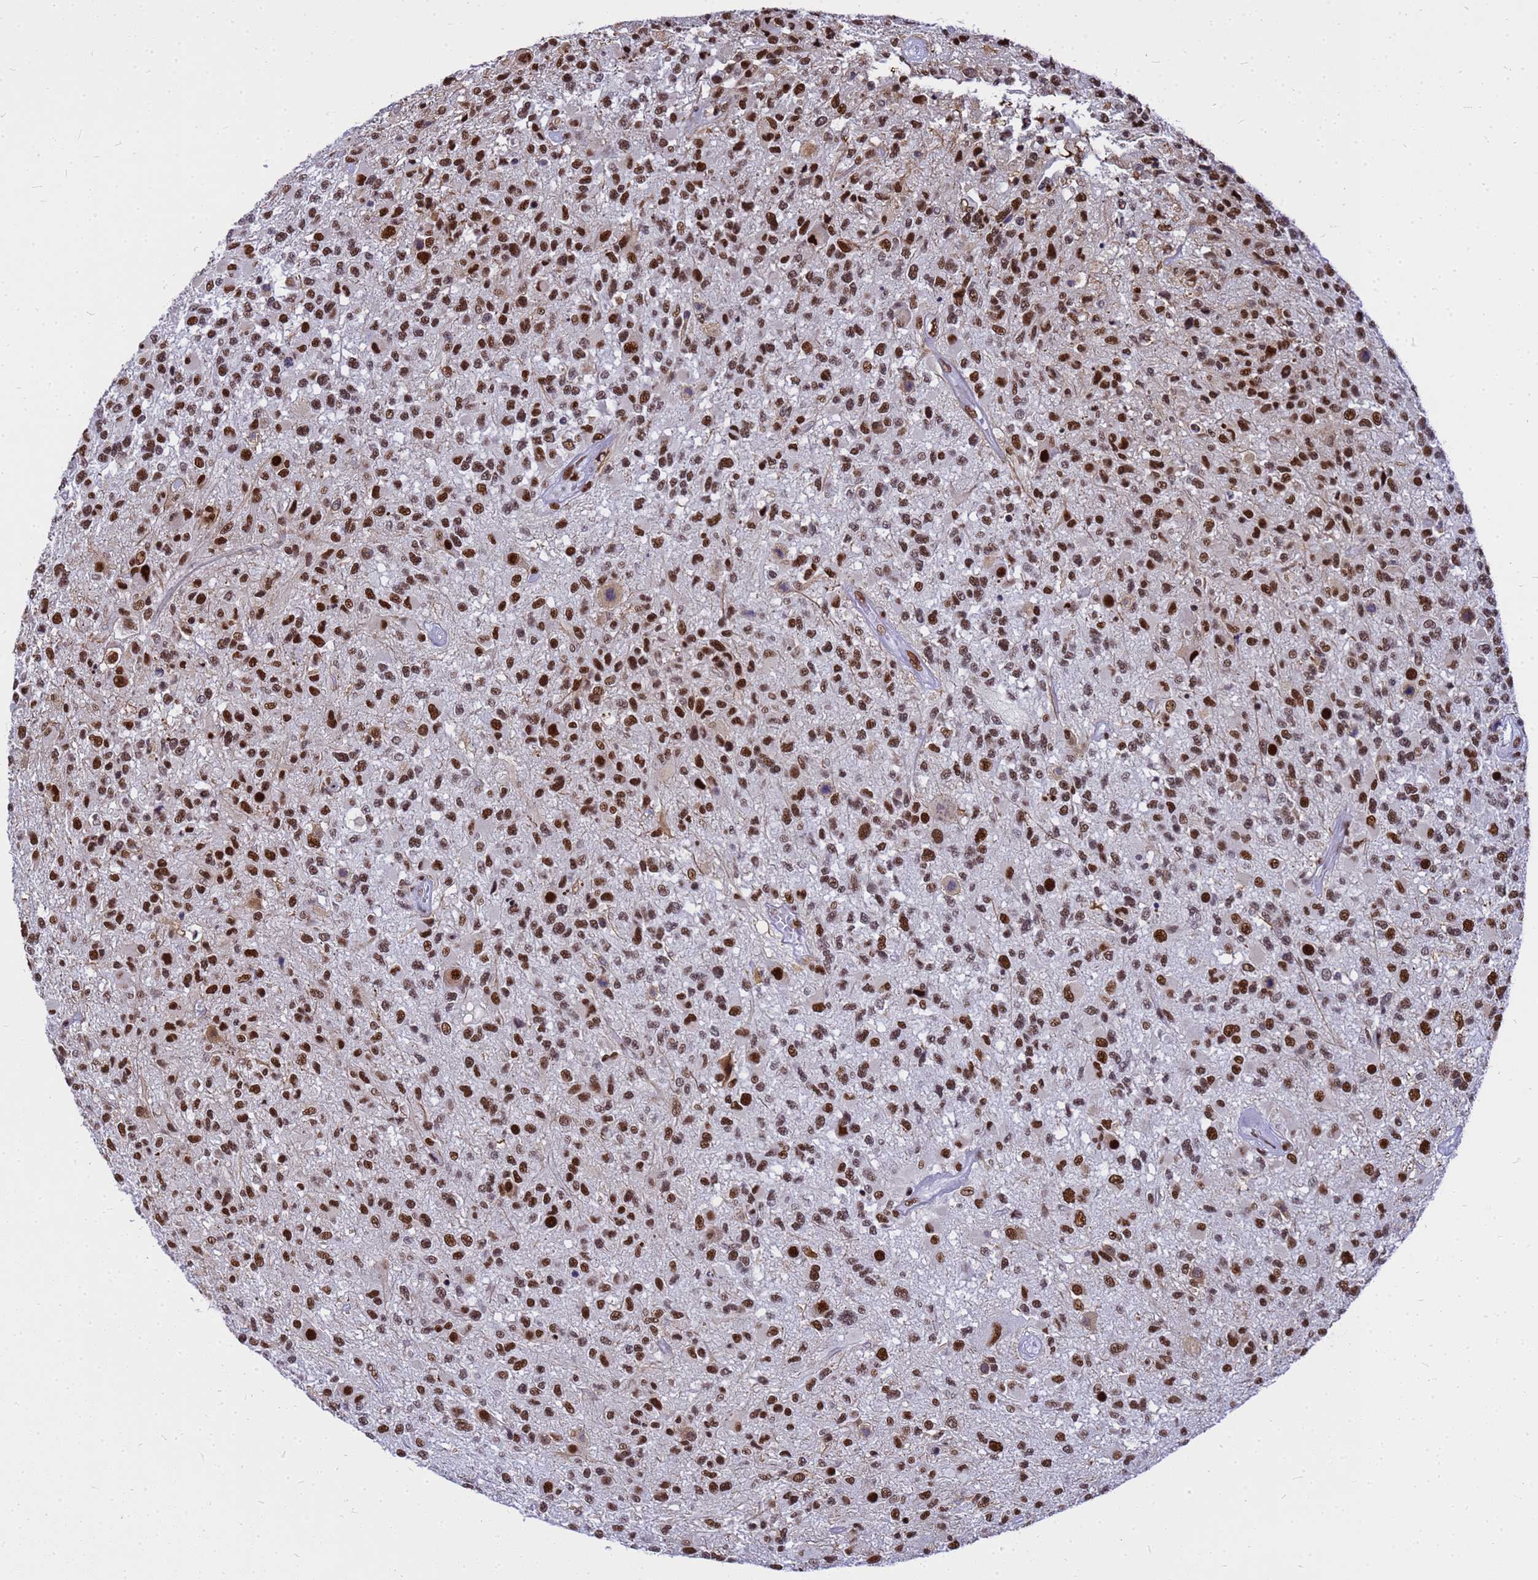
{"staining": {"intensity": "strong", "quantity": ">75%", "location": "nuclear"}, "tissue": "glioma", "cell_type": "Tumor cells", "image_type": "cancer", "snomed": [{"axis": "morphology", "description": "Glioma, malignant, High grade"}, {"axis": "morphology", "description": "Glioblastoma, NOS"}, {"axis": "topography", "description": "Brain"}], "caption": "Tumor cells exhibit strong nuclear staining in about >75% of cells in malignant glioma (high-grade).", "gene": "SART3", "patient": {"sex": "male", "age": 60}}